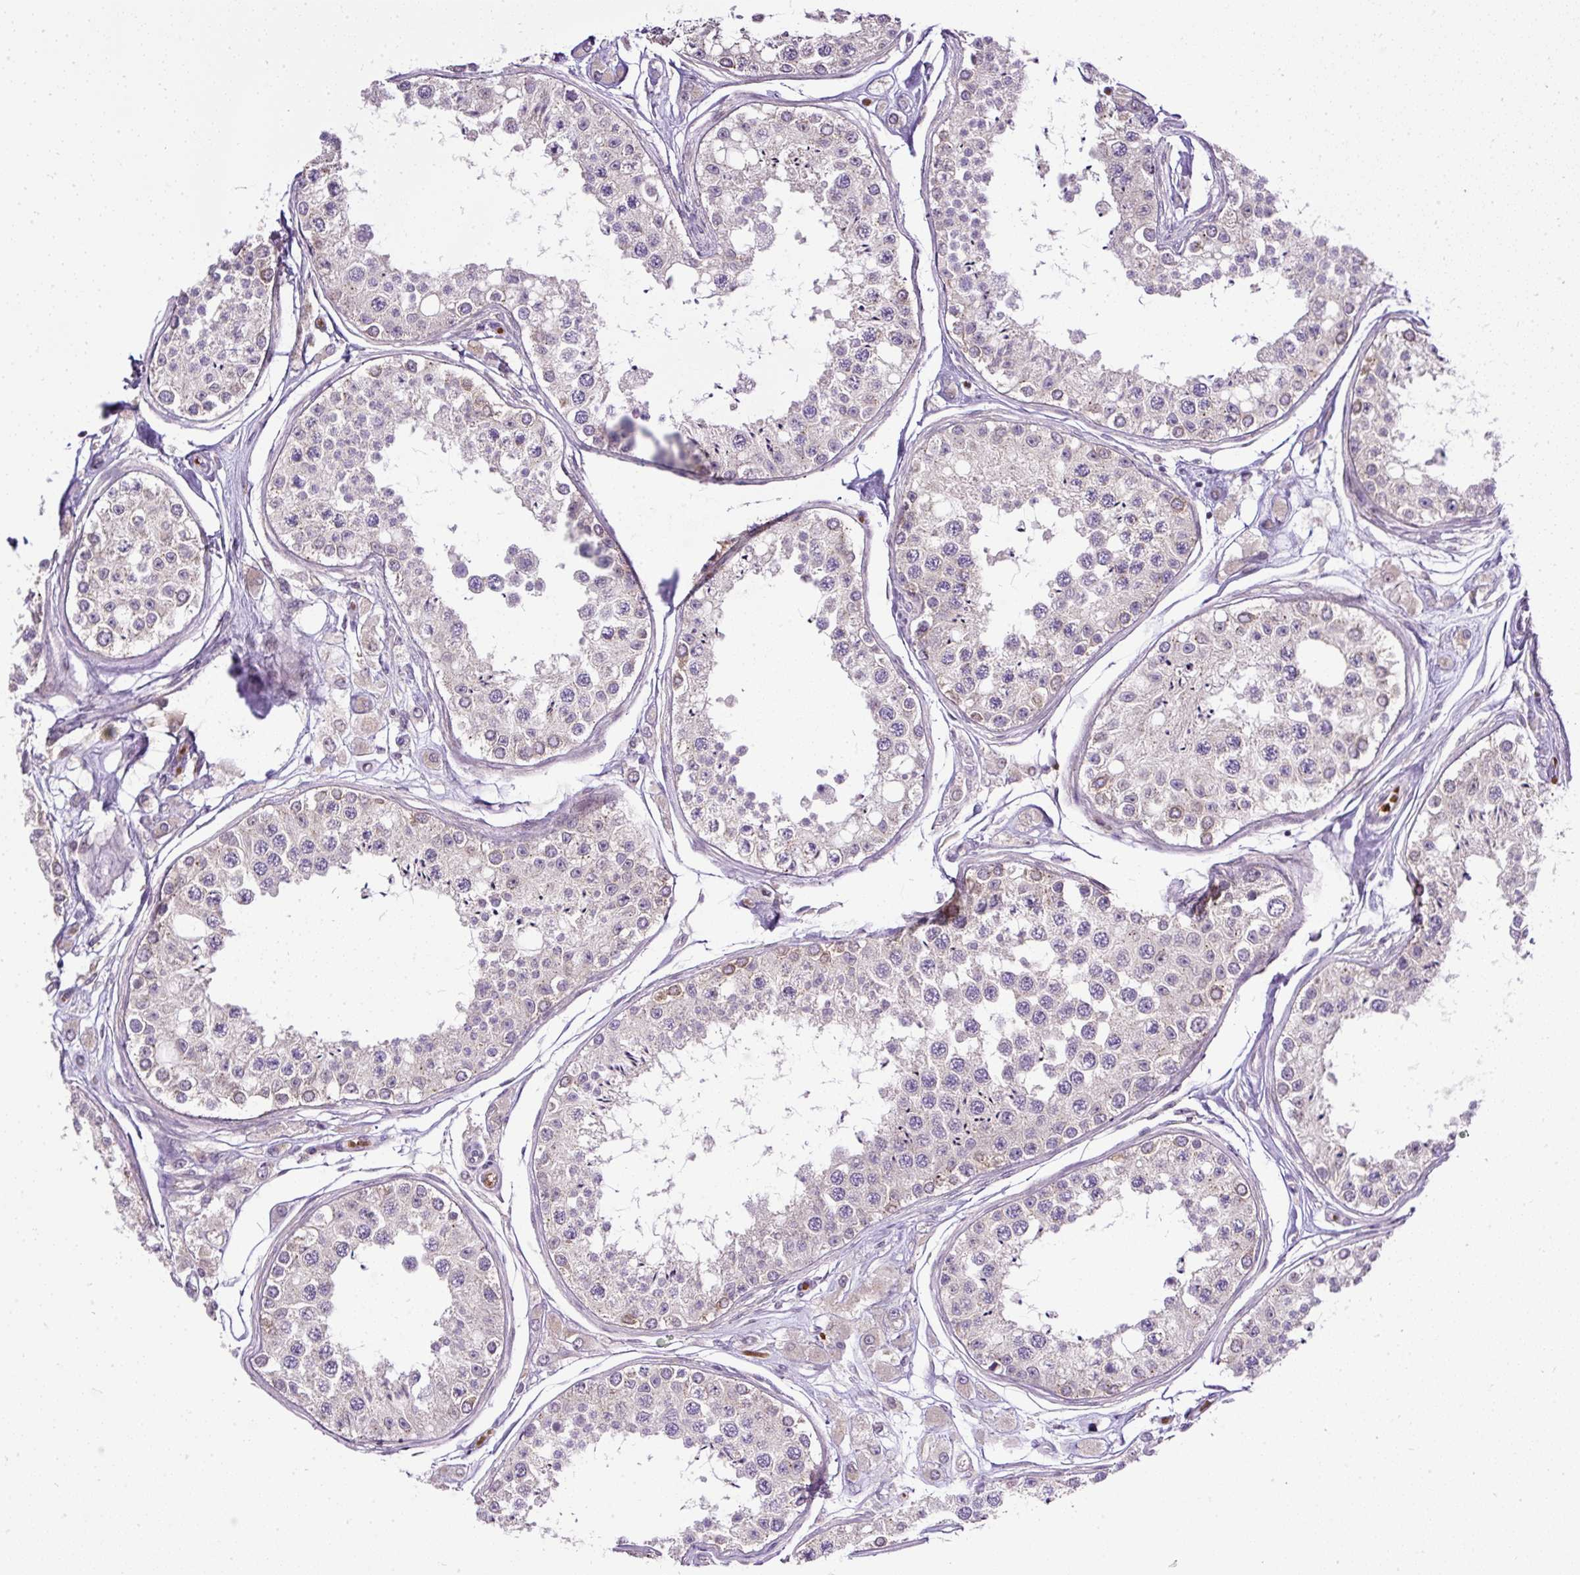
{"staining": {"intensity": "moderate", "quantity": "25%-75%", "location": "cytoplasmic/membranous"}, "tissue": "testis", "cell_type": "Cells in seminiferous ducts", "image_type": "normal", "snomed": [{"axis": "morphology", "description": "Normal tissue, NOS"}, {"axis": "topography", "description": "Testis"}], "caption": "DAB immunohistochemical staining of normal testis displays moderate cytoplasmic/membranous protein positivity in approximately 25%-75% of cells in seminiferous ducts. Using DAB (brown) and hematoxylin (blue) stains, captured at high magnification using brightfield microscopy.", "gene": "SMC4", "patient": {"sex": "male", "age": 25}}